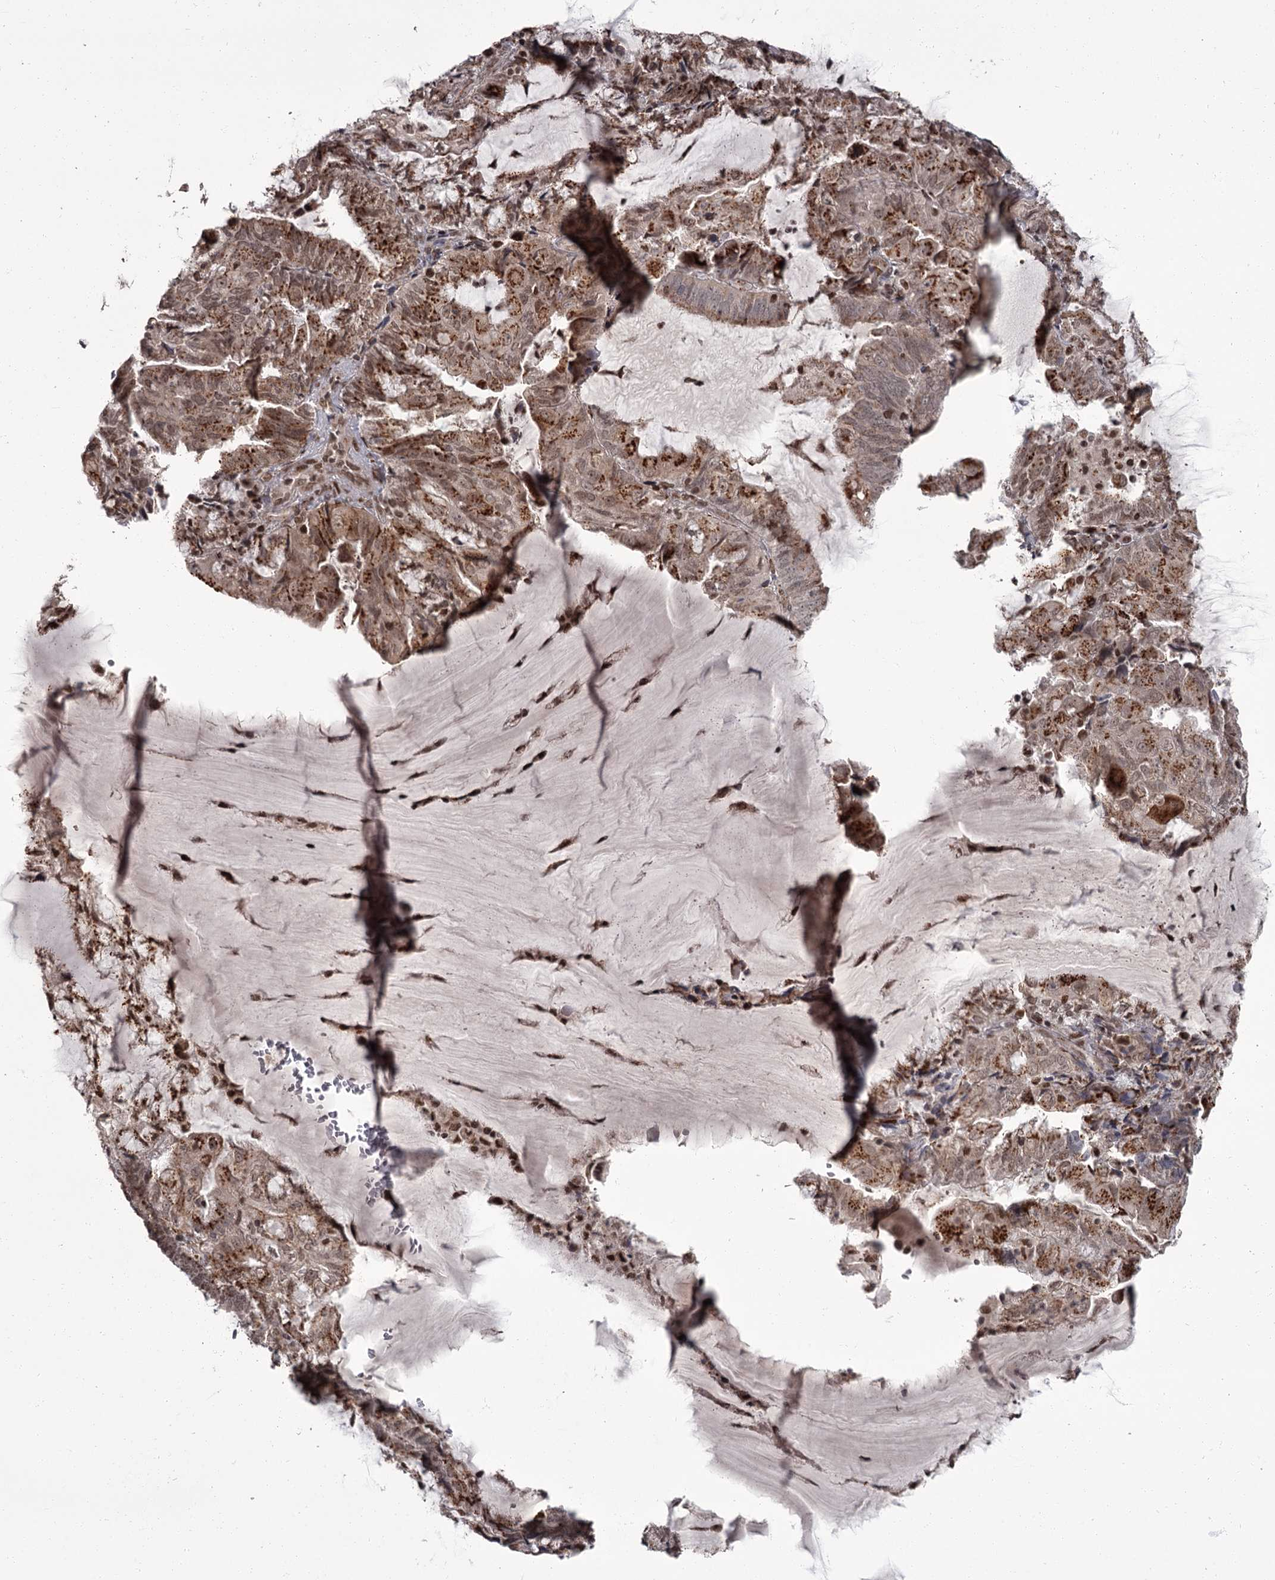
{"staining": {"intensity": "moderate", "quantity": ">75%", "location": "cytoplasmic/membranous,nuclear"}, "tissue": "endometrial cancer", "cell_type": "Tumor cells", "image_type": "cancer", "snomed": [{"axis": "morphology", "description": "Adenocarcinoma, NOS"}, {"axis": "topography", "description": "Endometrium"}], "caption": "Immunohistochemistry (IHC) staining of endometrial cancer (adenocarcinoma), which displays medium levels of moderate cytoplasmic/membranous and nuclear staining in approximately >75% of tumor cells indicating moderate cytoplasmic/membranous and nuclear protein expression. The staining was performed using DAB (3,3'-diaminobenzidine) (brown) for protein detection and nuclei were counterstained in hematoxylin (blue).", "gene": "CEP83", "patient": {"sex": "female", "age": 81}}